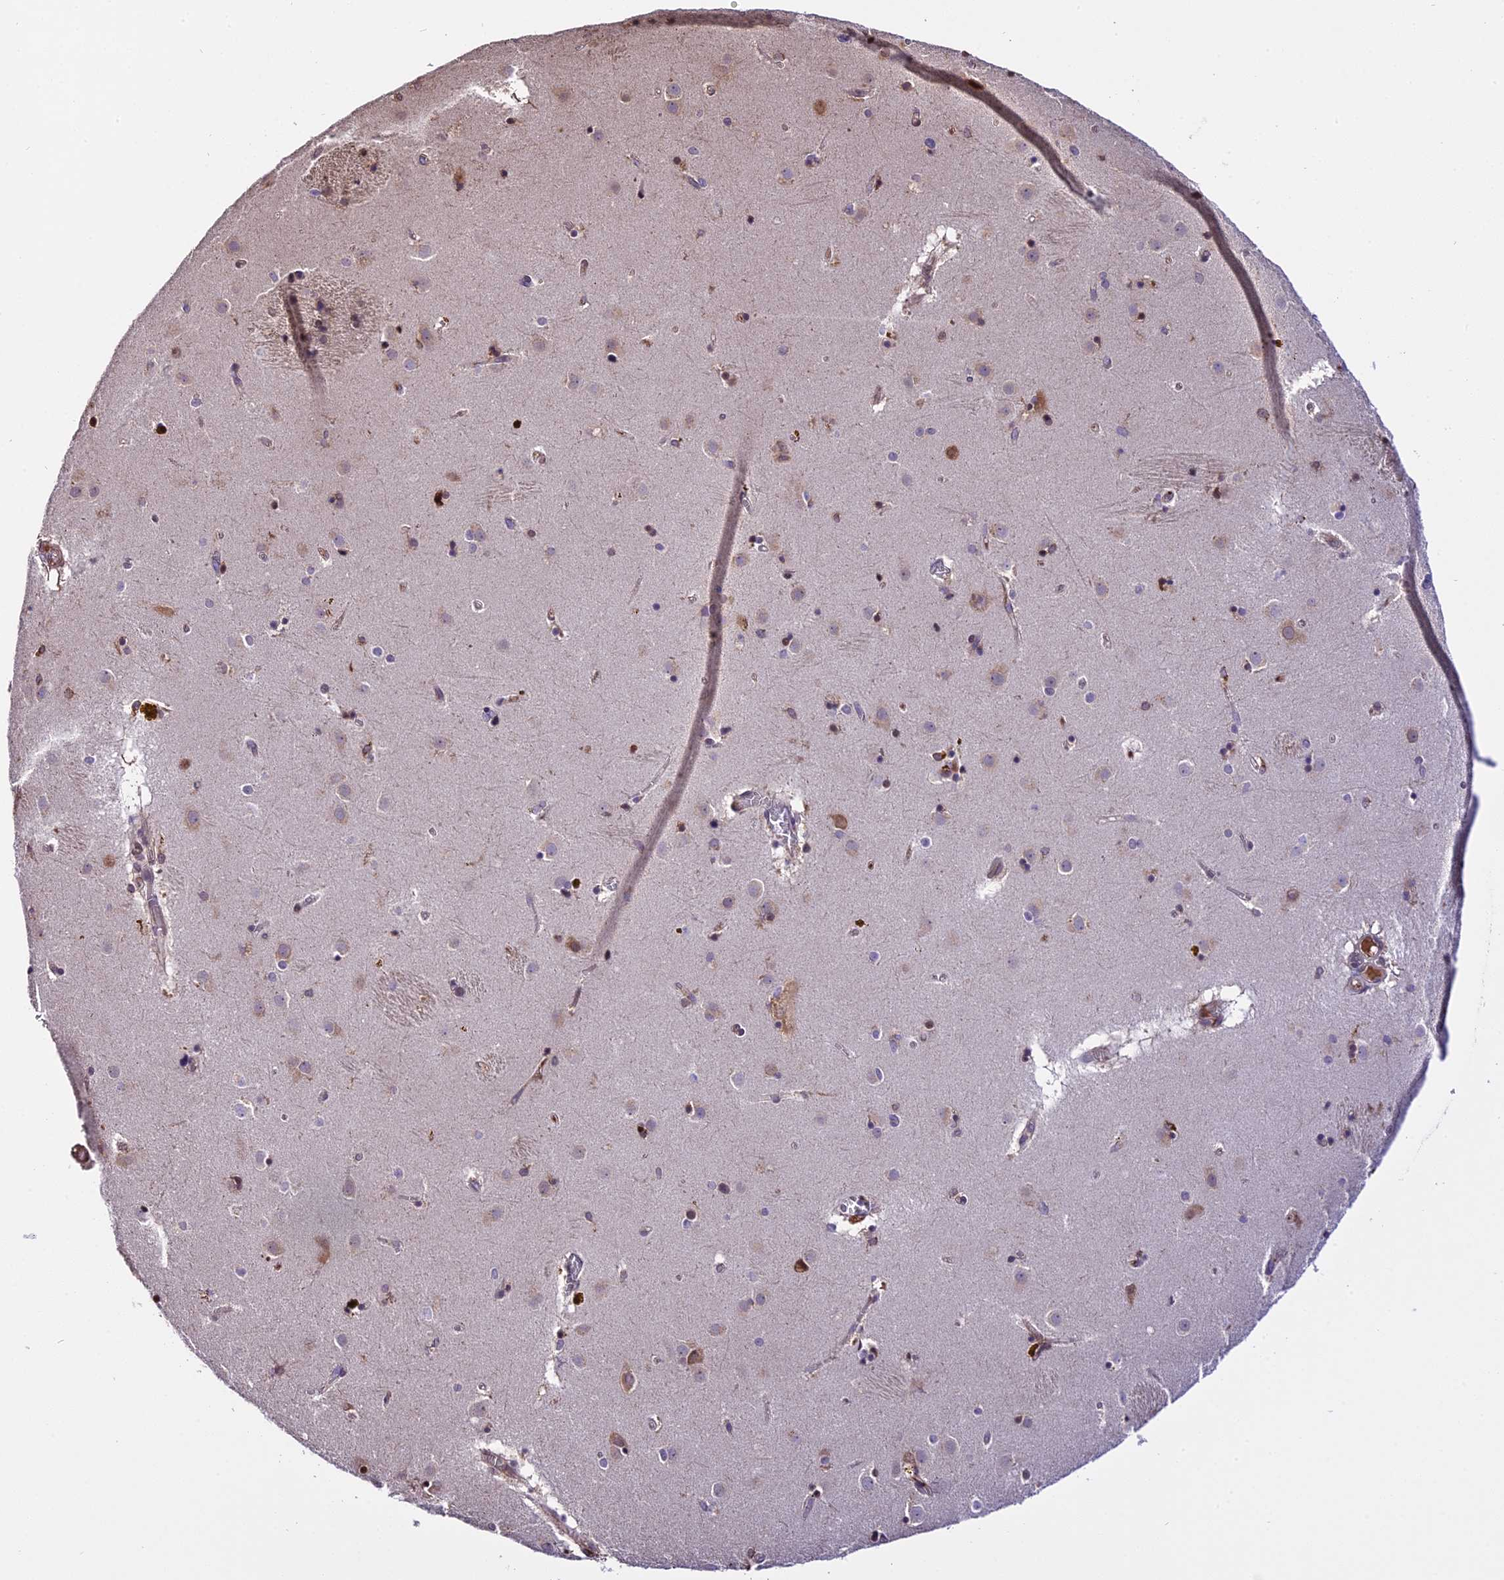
{"staining": {"intensity": "moderate", "quantity": "<25%", "location": "nuclear"}, "tissue": "caudate", "cell_type": "Glial cells", "image_type": "normal", "snomed": [{"axis": "morphology", "description": "Normal tissue, NOS"}, {"axis": "topography", "description": "Lateral ventricle wall"}], "caption": "Protein staining of benign caudate demonstrates moderate nuclear staining in about <25% of glial cells.", "gene": "HERPUD1", "patient": {"sex": "male", "age": 70}}